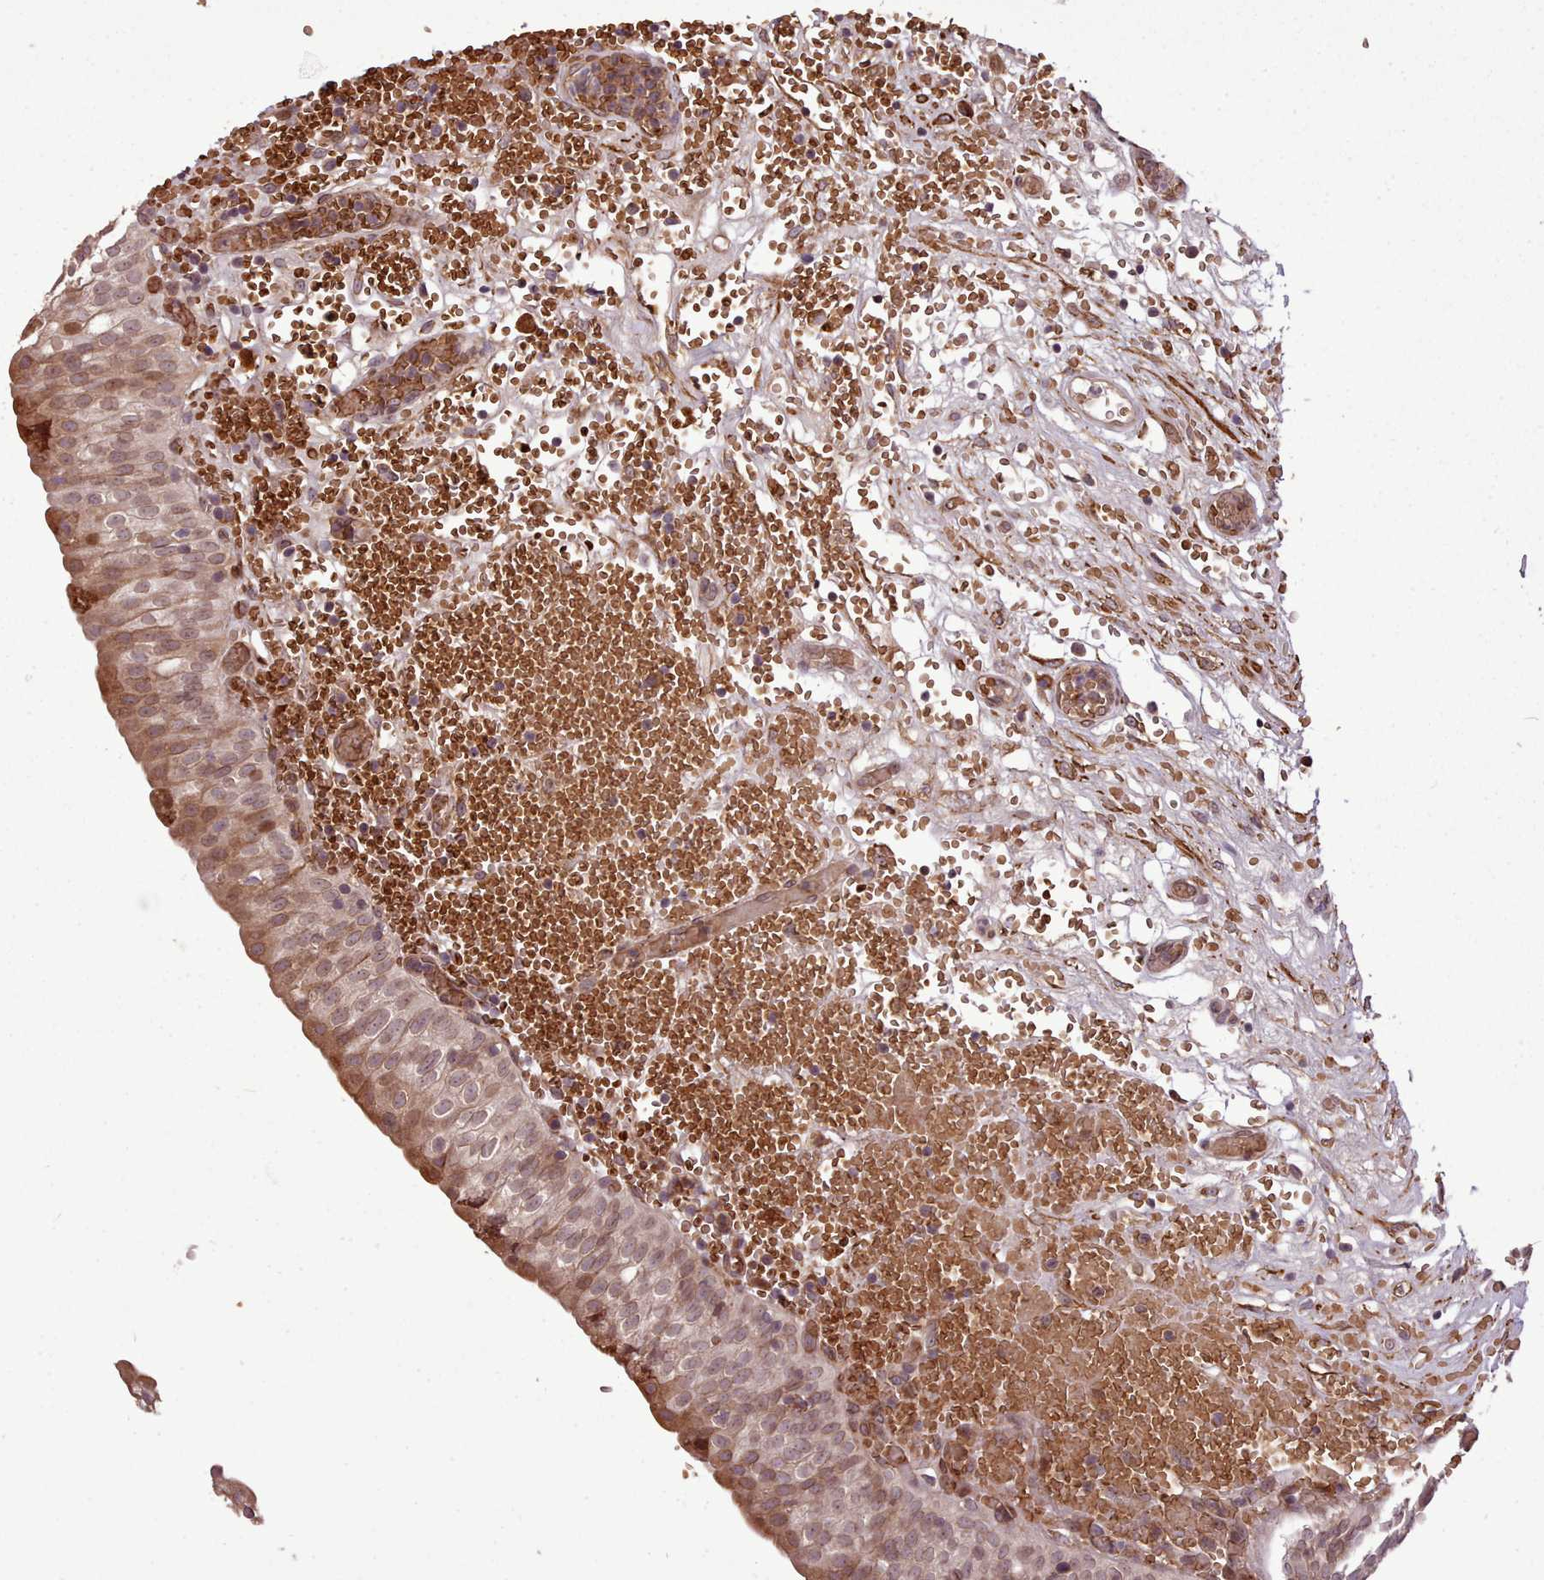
{"staining": {"intensity": "moderate", "quantity": "25%-75%", "location": "cytoplasmic/membranous,nuclear"}, "tissue": "urinary bladder", "cell_type": "Urothelial cells", "image_type": "normal", "snomed": [{"axis": "morphology", "description": "Normal tissue, NOS"}, {"axis": "topography", "description": "Urinary bladder"}], "caption": "Urothelial cells show medium levels of moderate cytoplasmic/membranous,nuclear staining in about 25%-75% of cells in unremarkable urinary bladder.", "gene": "CABP1", "patient": {"sex": "male", "age": 55}}